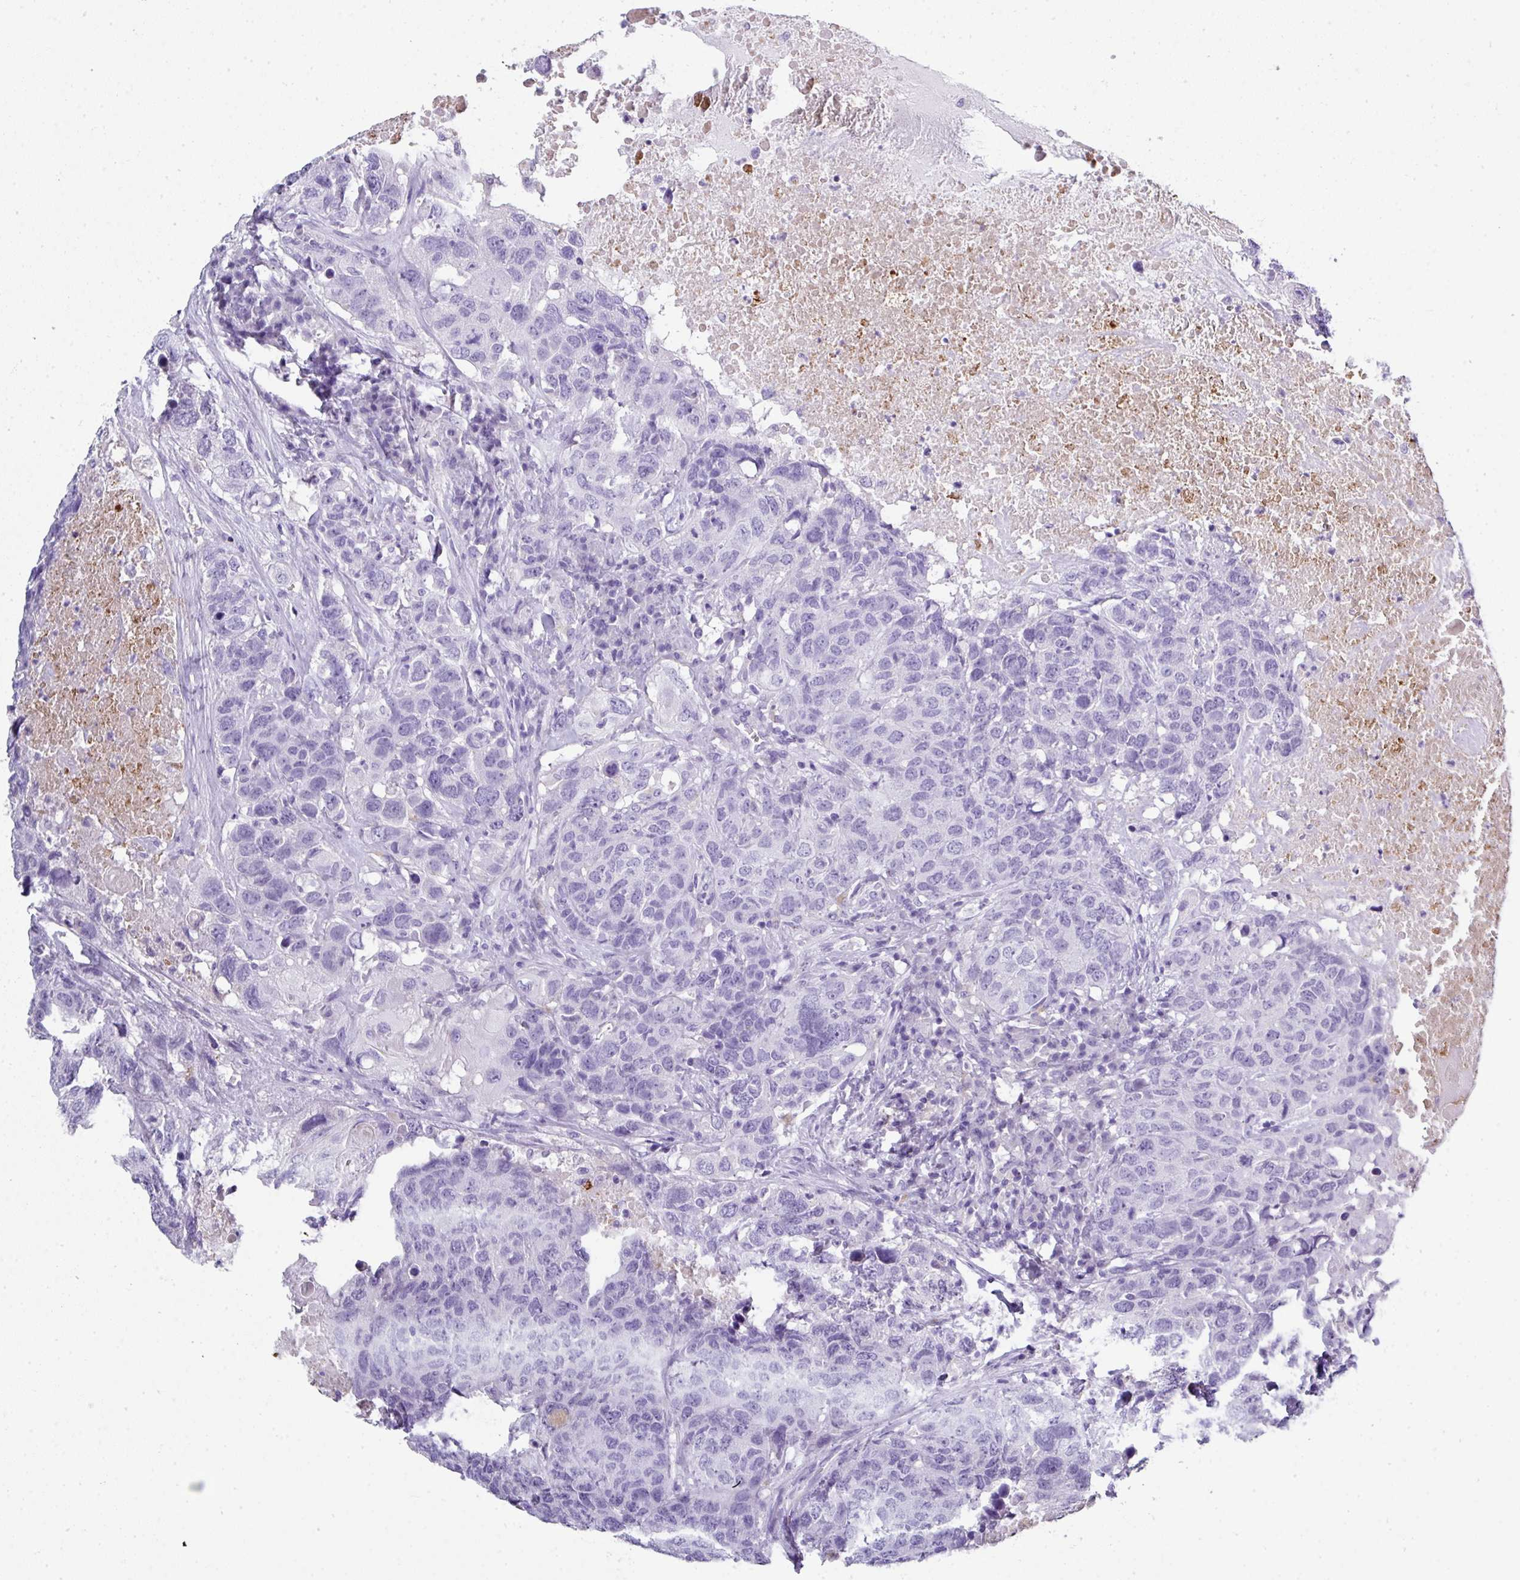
{"staining": {"intensity": "negative", "quantity": "none", "location": "none"}, "tissue": "head and neck cancer", "cell_type": "Tumor cells", "image_type": "cancer", "snomed": [{"axis": "morphology", "description": "Squamous cell carcinoma, NOS"}, {"axis": "topography", "description": "Head-Neck"}], "caption": "Head and neck cancer (squamous cell carcinoma) was stained to show a protein in brown. There is no significant expression in tumor cells. (DAB immunohistochemistry (IHC) visualized using brightfield microscopy, high magnification).", "gene": "ZNF568", "patient": {"sex": "male", "age": 66}}